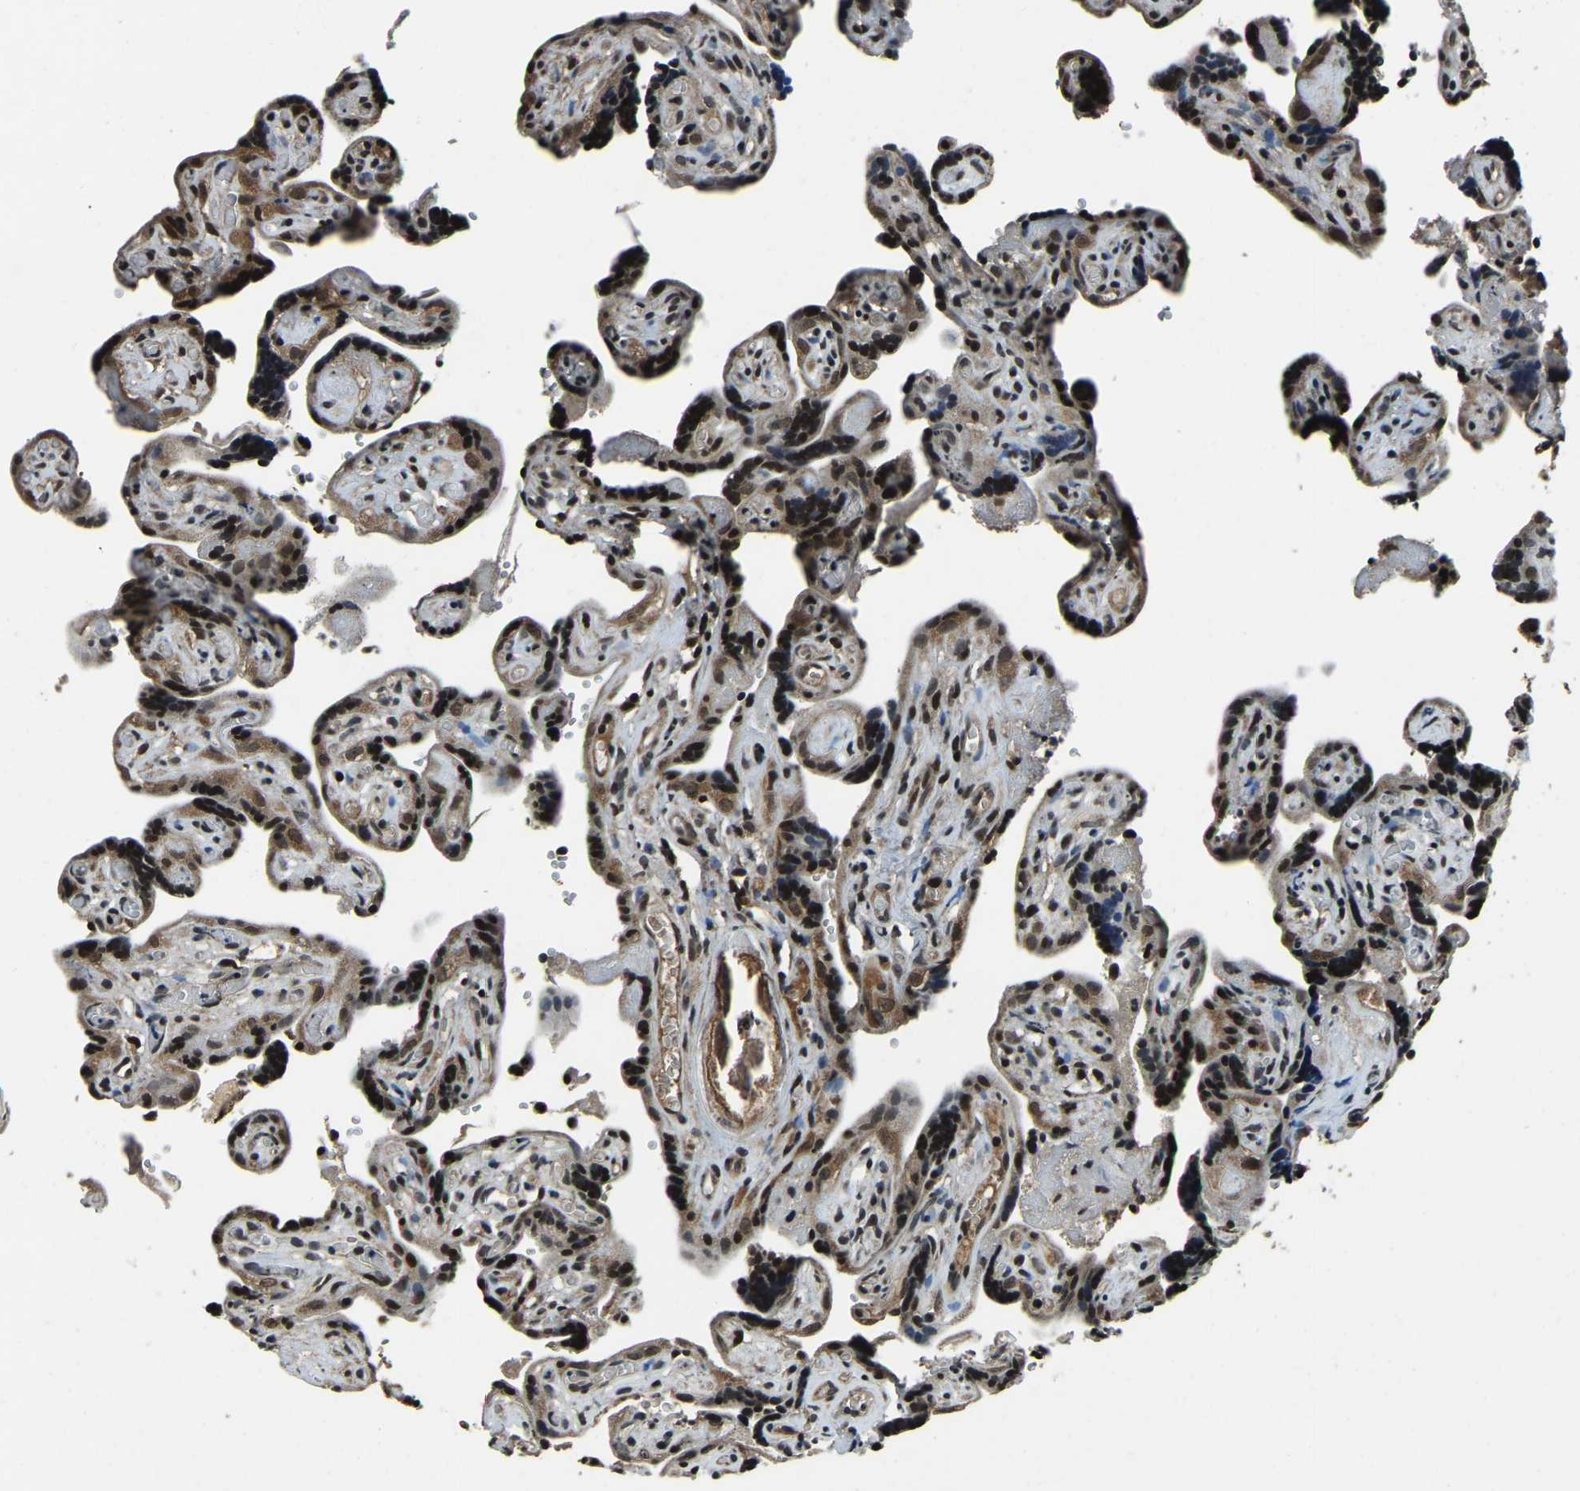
{"staining": {"intensity": "moderate", "quantity": ">75%", "location": "cytoplasmic/membranous,nuclear"}, "tissue": "placenta", "cell_type": "Decidual cells", "image_type": "normal", "snomed": [{"axis": "morphology", "description": "Normal tissue, NOS"}, {"axis": "topography", "description": "Placenta"}], "caption": "DAB (3,3'-diaminobenzidine) immunohistochemical staining of normal placenta displays moderate cytoplasmic/membranous,nuclear protein staining in approximately >75% of decidual cells.", "gene": "ANKIB1", "patient": {"sex": "female", "age": 30}}